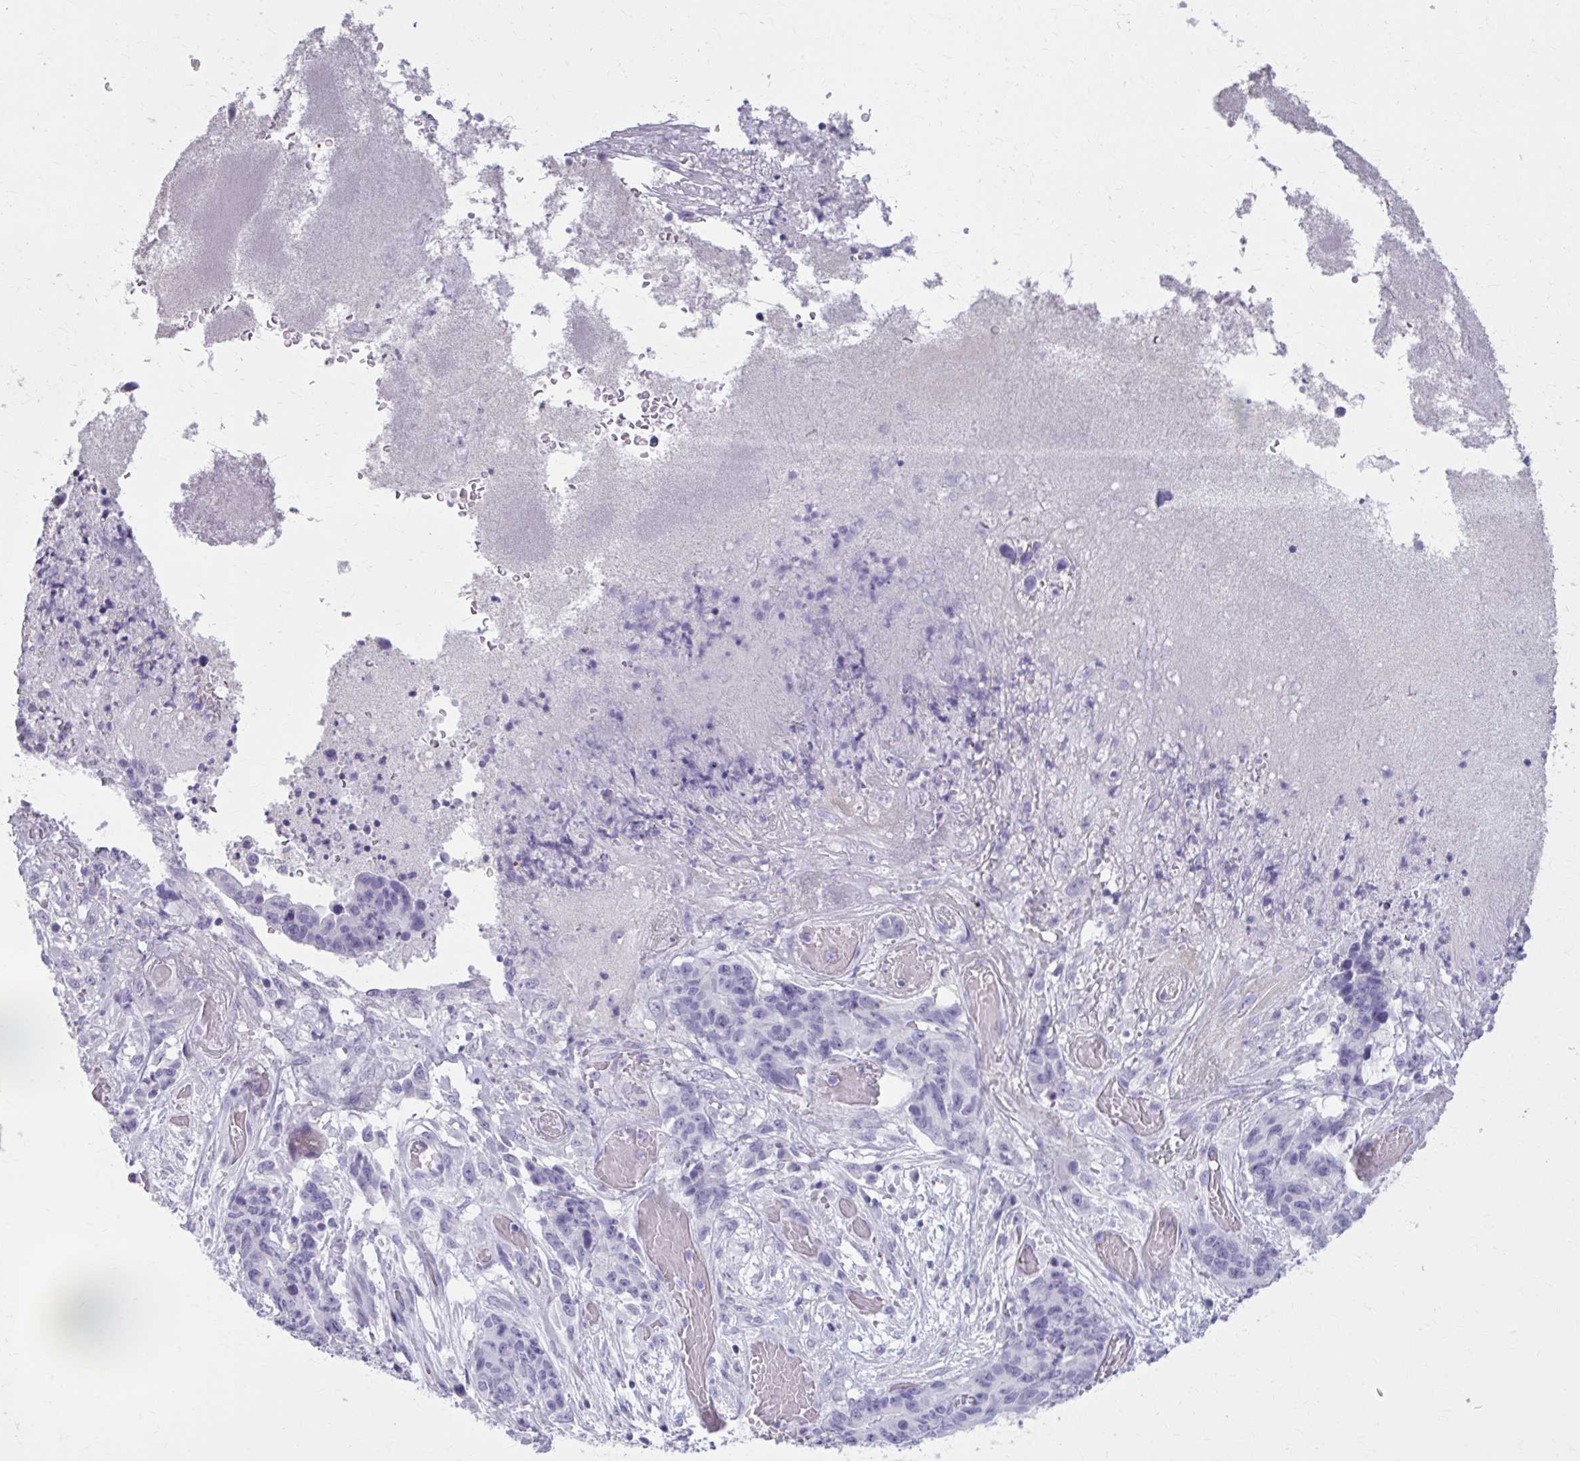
{"staining": {"intensity": "negative", "quantity": "none", "location": "none"}, "tissue": "stomach cancer", "cell_type": "Tumor cells", "image_type": "cancer", "snomed": [{"axis": "morphology", "description": "Normal tissue, NOS"}, {"axis": "morphology", "description": "Adenocarcinoma, NOS"}, {"axis": "topography", "description": "Stomach"}], "caption": "Immunohistochemical staining of stomach adenocarcinoma reveals no significant positivity in tumor cells.", "gene": "OR4B1", "patient": {"sex": "female", "age": 64}}